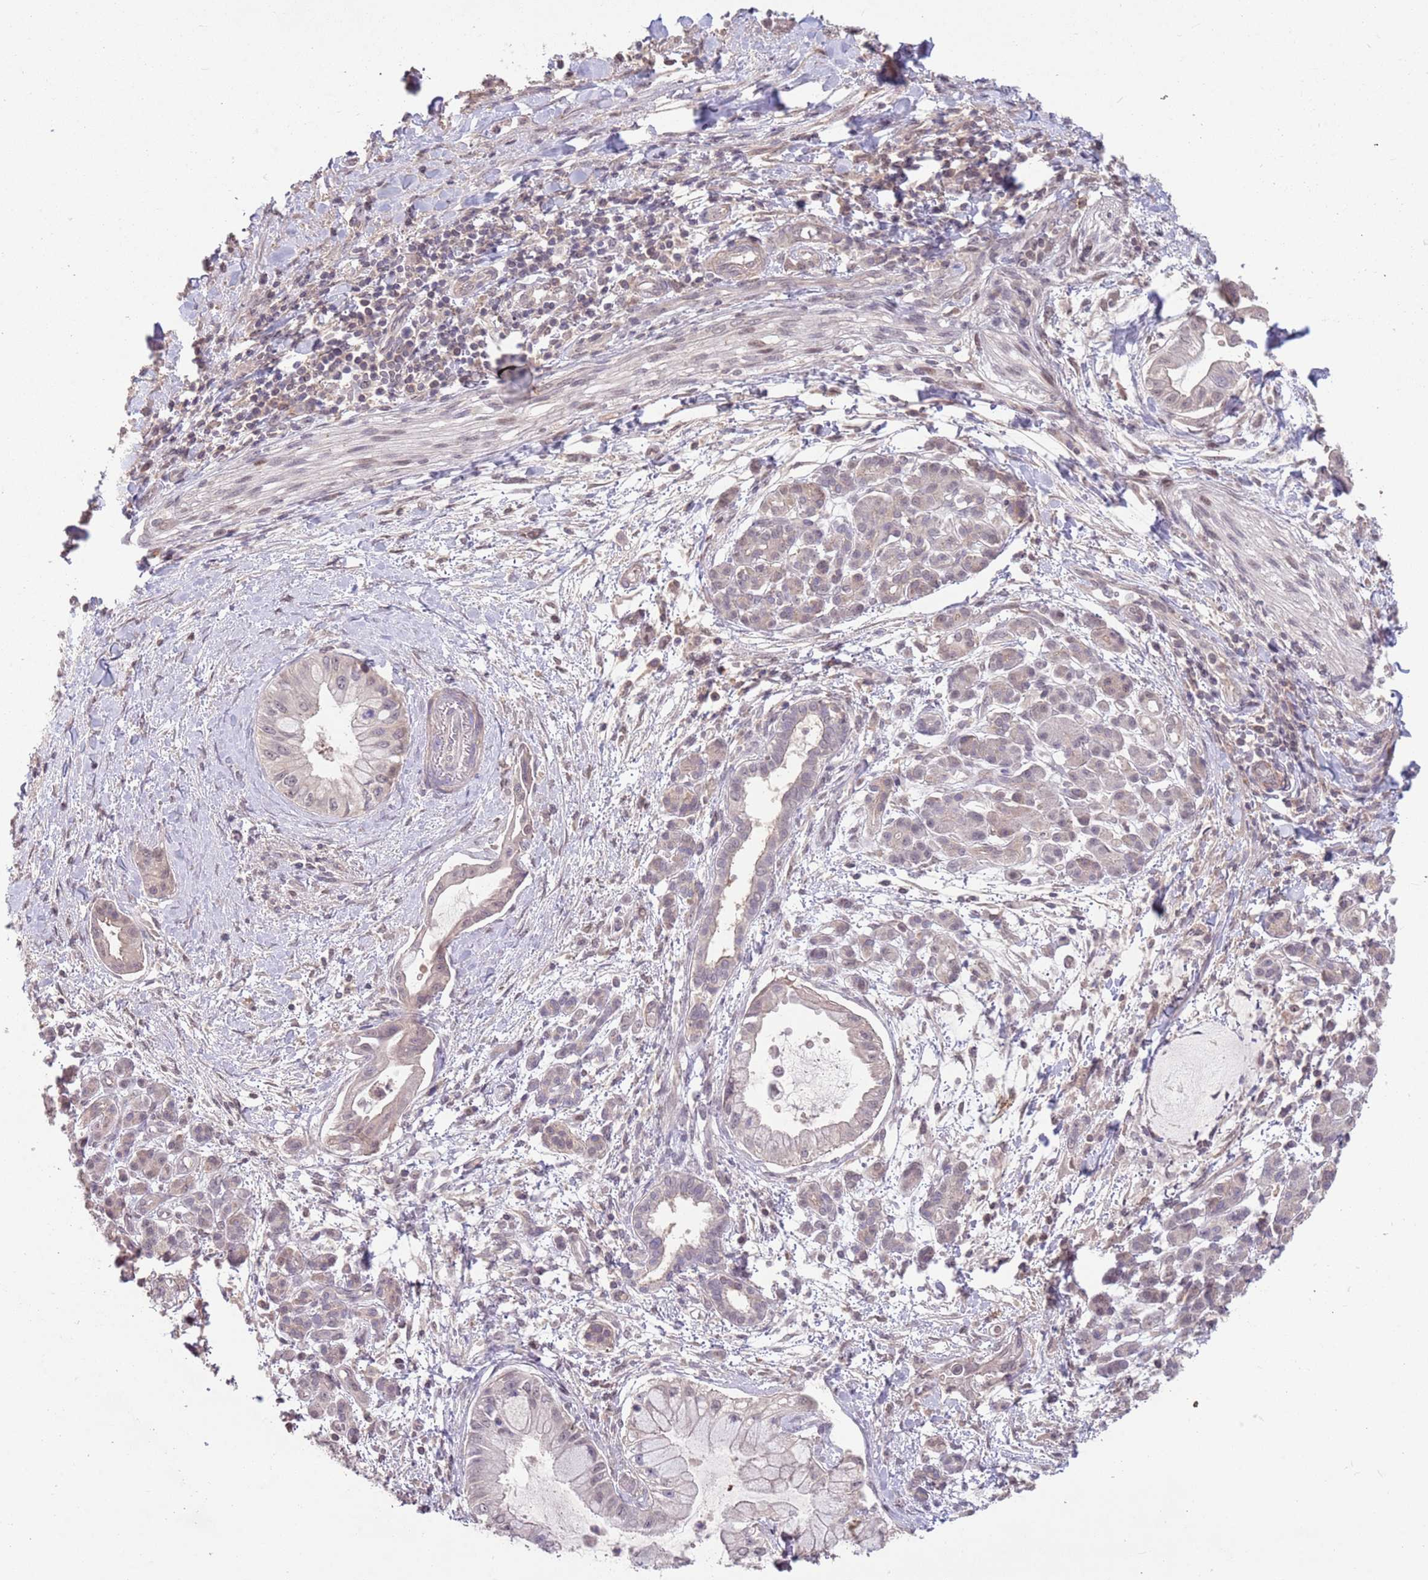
{"staining": {"intensity": "negative", "quantity": "none", "location": "none"}, "tissue": "pancreatic cancer", "cell_type": "Tumor cells", "image_type": "cancer", "snomed": [{"axis": "morphology", "description": "Adenocarcinoma, NOS"}, {"axis": "topography", "description": "Pancreas"}], "caption": "This is a photomicrograph of immunohistochemistry staining of adenocarcinoma (pancreatic), which shows no positivity in tumor cells. (Brightfield microscopy of DAB immunohistochemistry at high magnification).", "gene": "MEI1", "patient": {"sex": "male", "age": 48}}